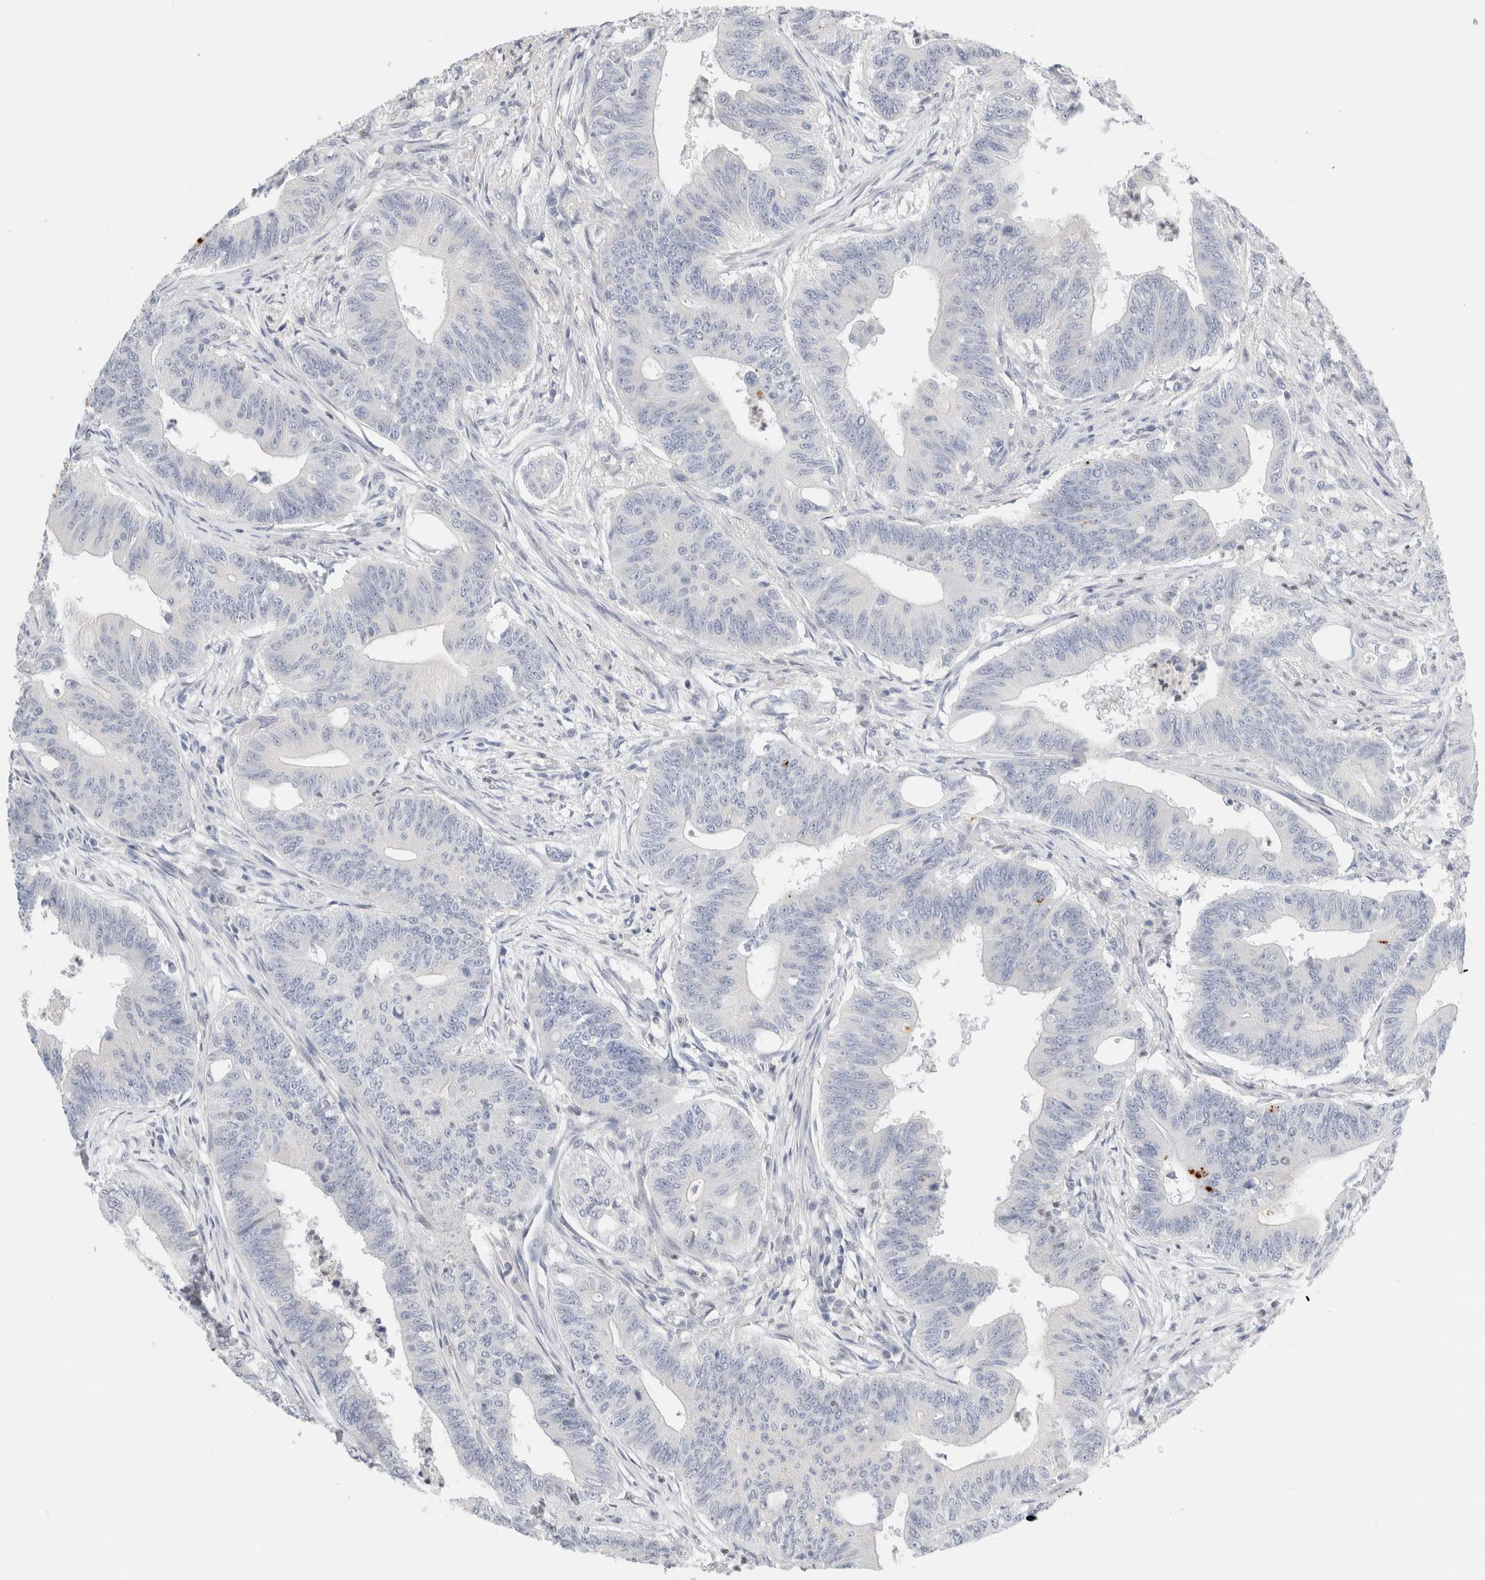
{"staining": {"intensity": "negative", "quantity": "none", "location": "none"}, "tissue": "colorectal cancer", "cell_type": "Tumor cells", "image_type": "cancer", "snomed": [{"axis": "morphology", "description": "Adenoma, NOS"}, {"axis": "morphology", "description": "Adenocarcinoma, NOS"}, {"axis": "topography", "description": "Colon"}], "caption": "Immunohistochemistry micrograph of neoplastic tissue: colorectal adenocarcinoma stained with DAB (3,3'-diaminobenzidine) exhibits no significant protein staining in tumor cells. (IHC, brightfield microscopy, high magnification).", "gene": "ADAM30", "patient": {"sex": "male", "age": 79}}